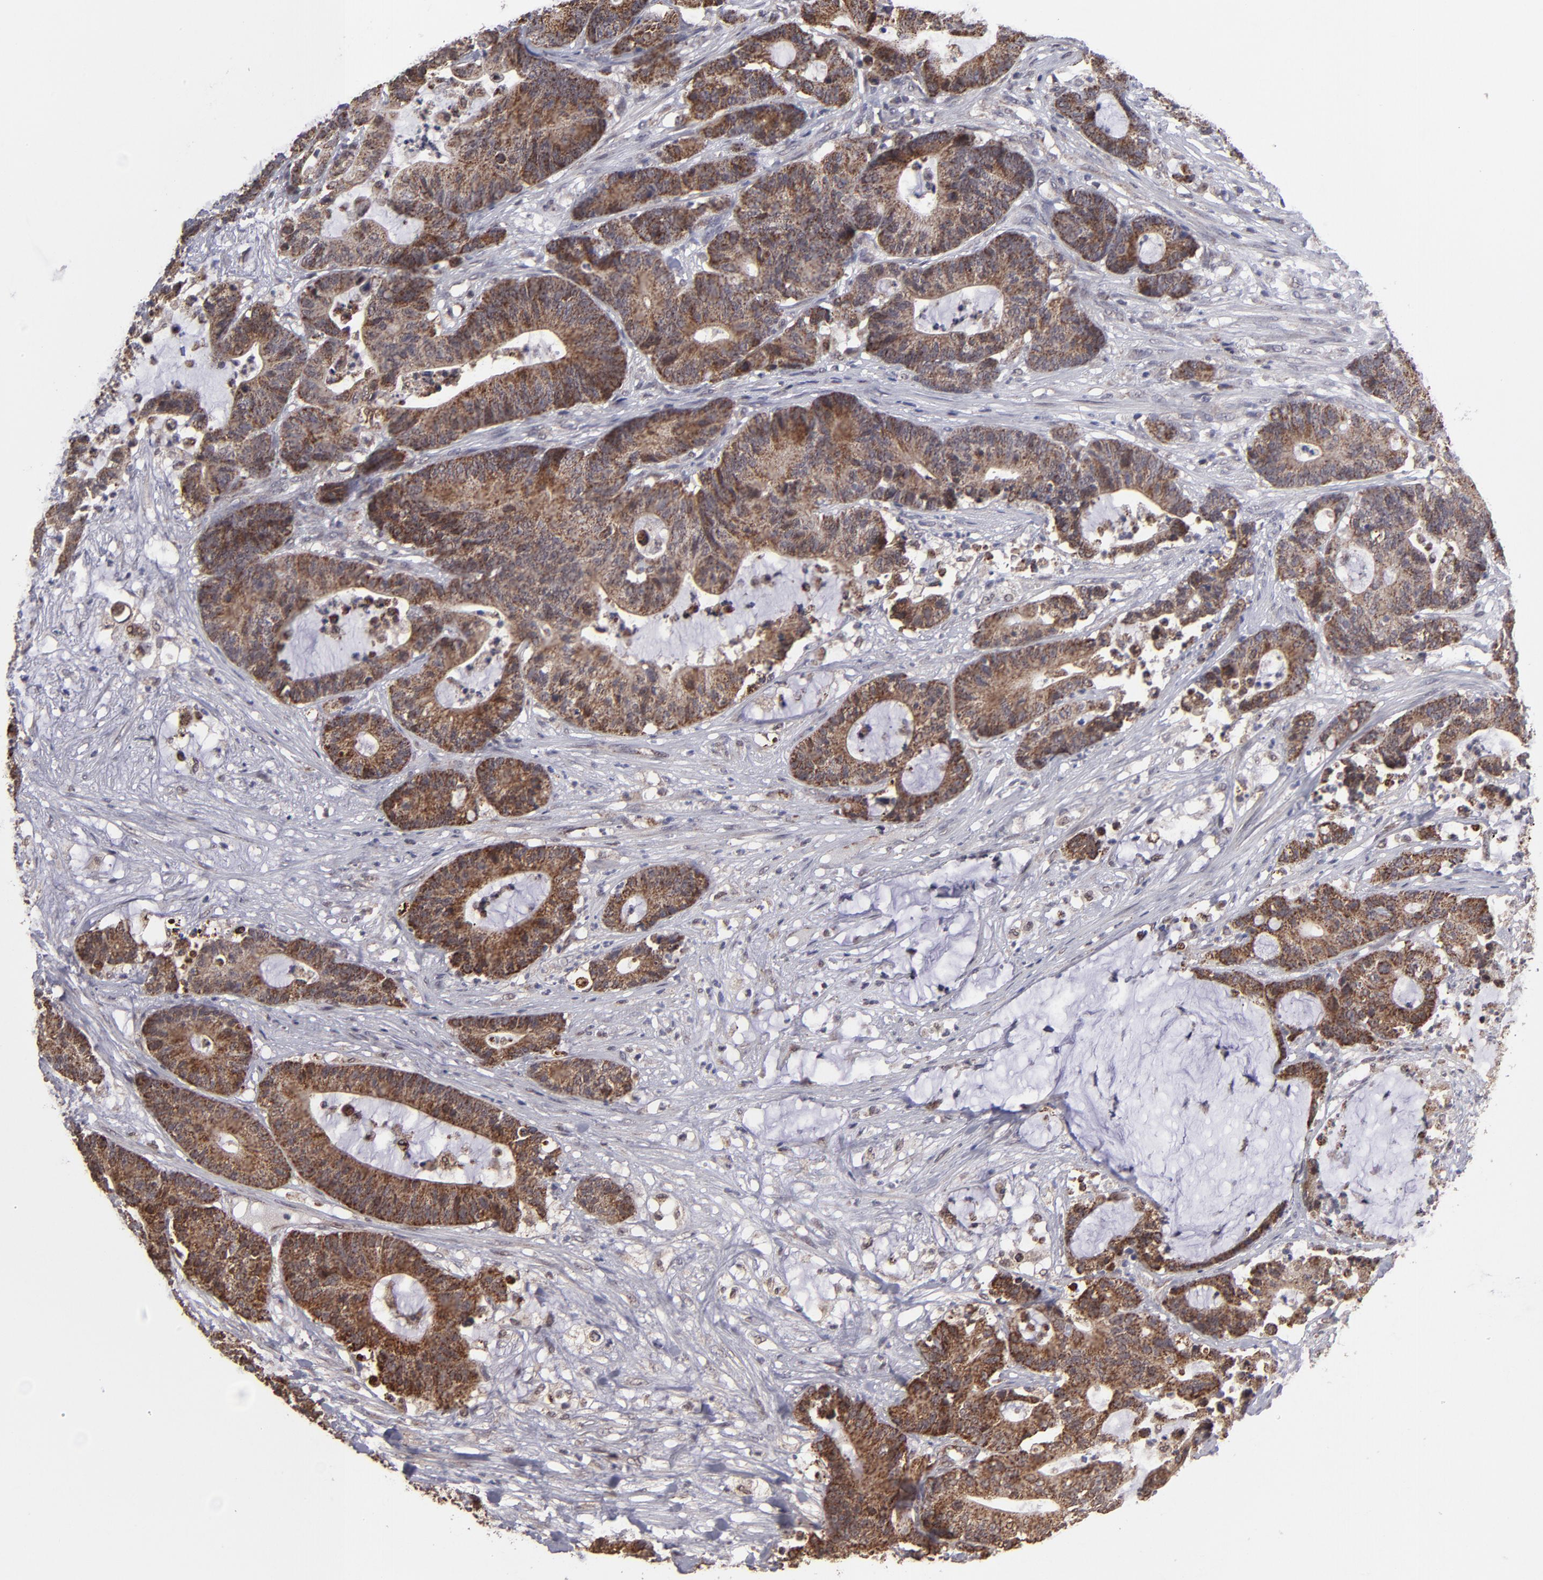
{"staining": {"intensity": "moderate", "quantity": ">75%", "location": "cytoplasmic/membranous"}, "tissue": "colorectal cancer", "cell_type": "Tumor cells", "image_type": "cancer", "snomed": [{"axis": "morphology", "description": "Adenocarcinoma, NOS"}, {"axis": "topography", "description": "Colon"}], "caption": "Colorectal cancer (adenocarcinoma) tissue shows moderate cytoplasmic/membranous positivity in approximately >75% of tumor cells, visualized by immunohistochemistry. (Brightfield microscopy of DAB IHC at high magnification).", "gene": "SLC15A1", "patient": {"sex": "female", "age": 84}}